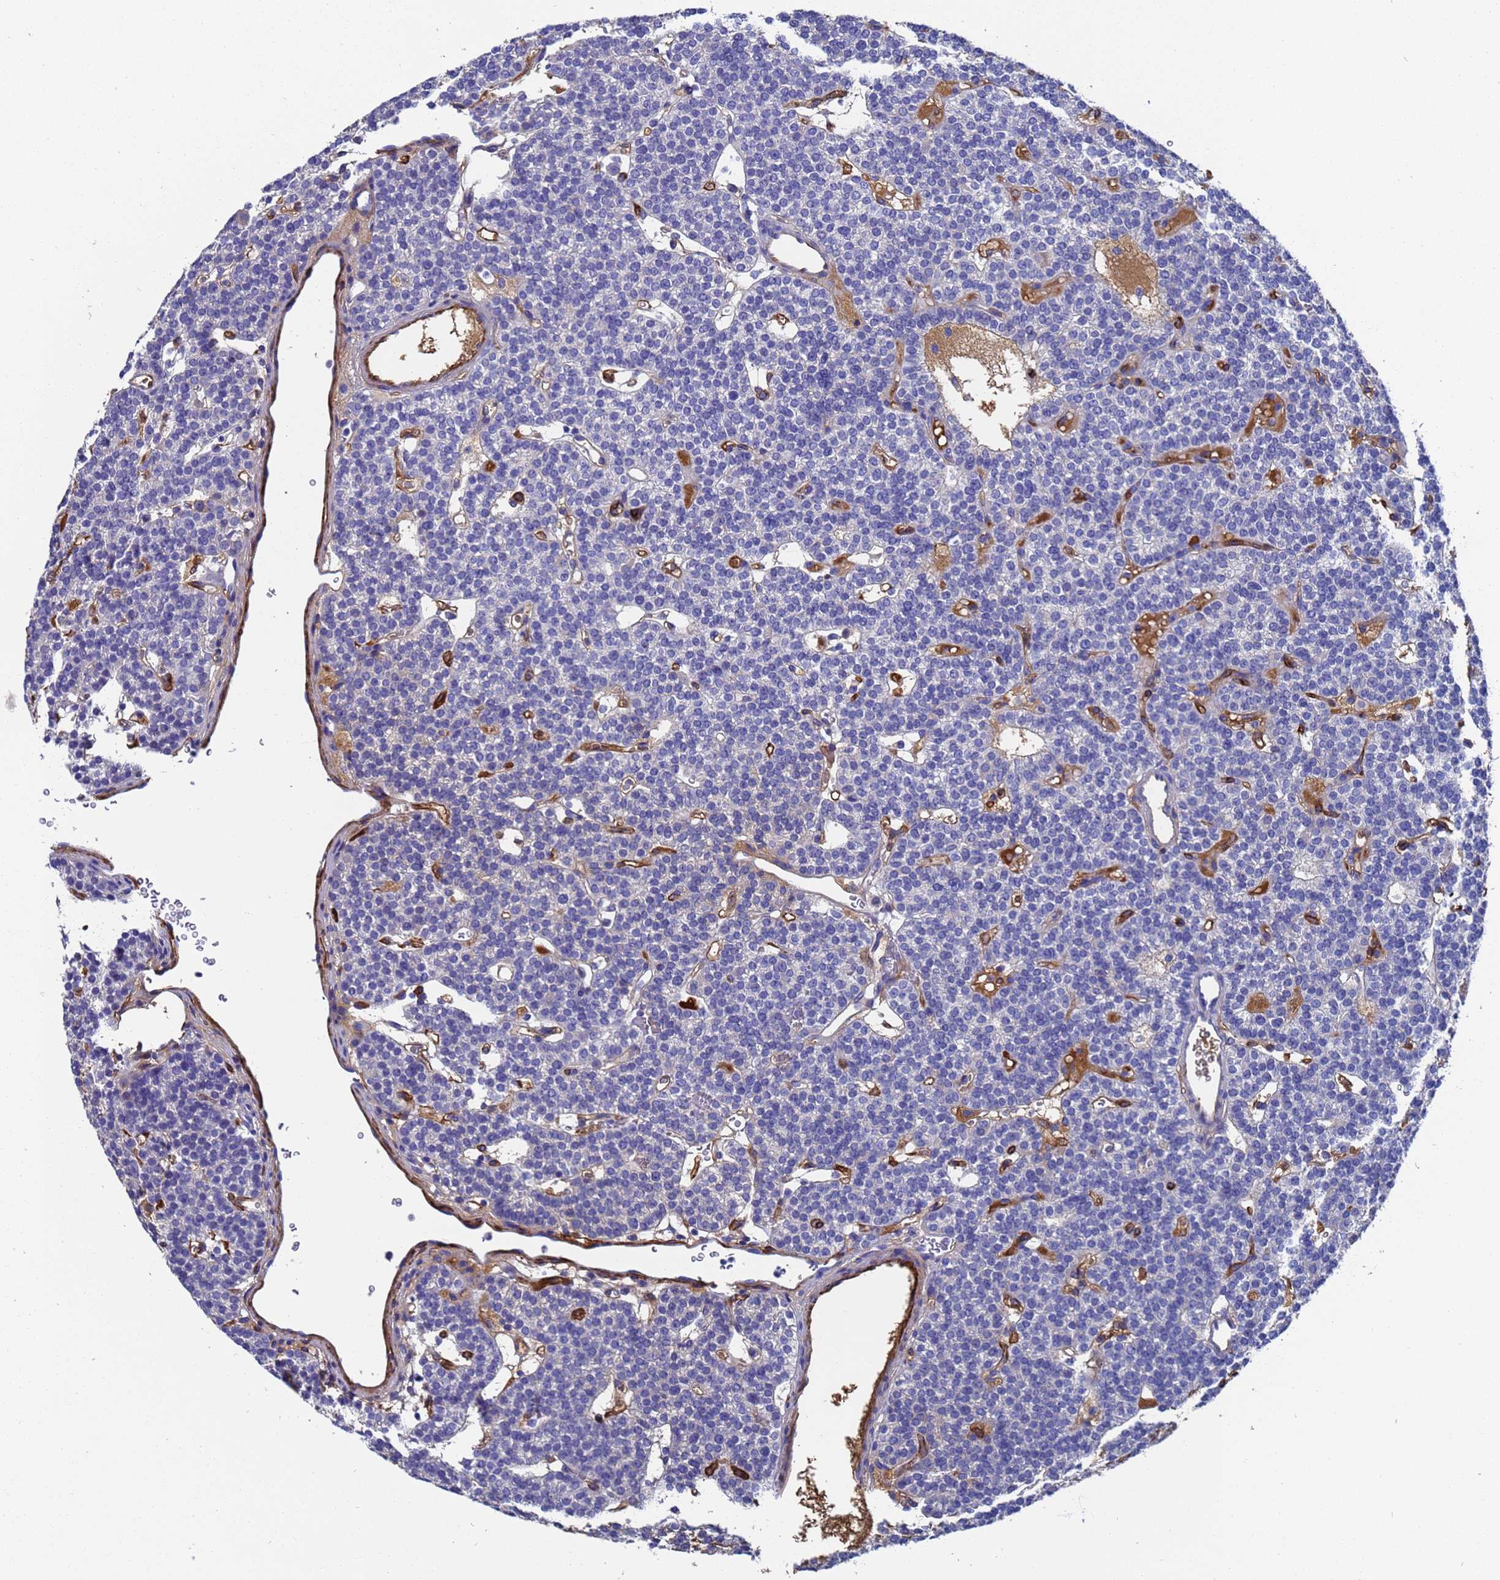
{"staining": {"intensity": "negative", "quantity": "none", "location": "none"}, "tissue": "parathyroid gland", "cell_type": "Glandular cells", "image_type": "normal", "snomed": [{"axis": "morphology", "description": "Normal tissue, NOS"}, {"axis": "topography", "description": "Parathyroid gland"}], "caption": "The photomicrograph displays no staining of glandular cells in benign parathyroid gland. (Stains: DAB (3,3'-diaminobenzidine) immunohistochemistry with hematoxylin counter stain, Microscopy: brightfield microscopy at high magnification).", "gene": "ADIPOQ", "patient": {"sex": "male", "age": 83}}